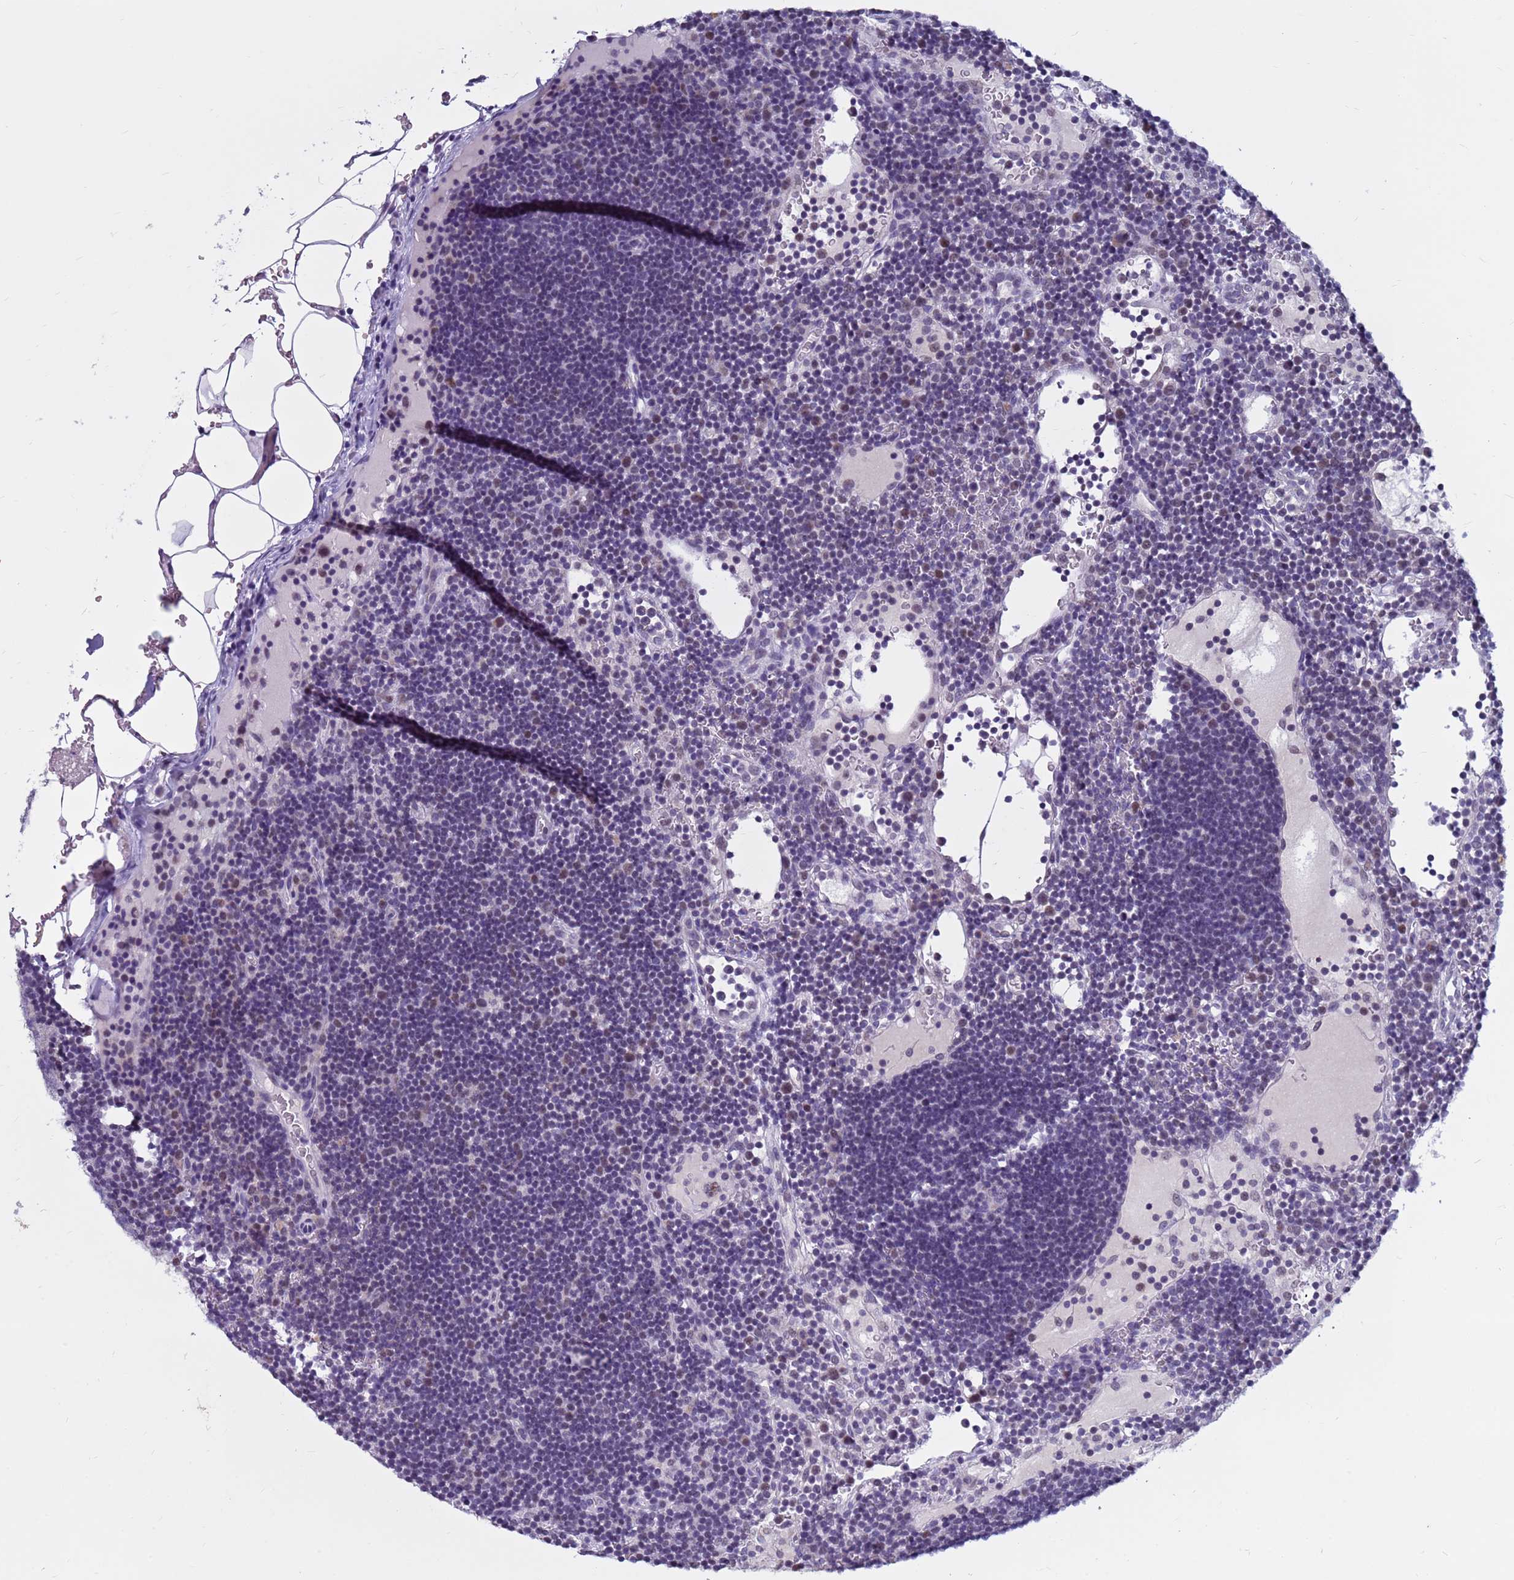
{"staining": {"intensity": "weak", "quantity": "25%-75%", "location": "nuclear"}, "tissue": "lymph node", "cell_type": "Germinal center cells", "image_type": "normal", "snomed": [{"axis": "morphology", "description": "Normal tissue, NOS"}, {"axis": "topography", "description": "Lymph node"}], "caption": "This photomicrograph reveals IHC staining of normal lymph node, with low weak nuclear positivity in about 25%-75% of germinal center cells.", "gene": "CDK2AP2", "patient": {"sex": "male", "age": 53}}